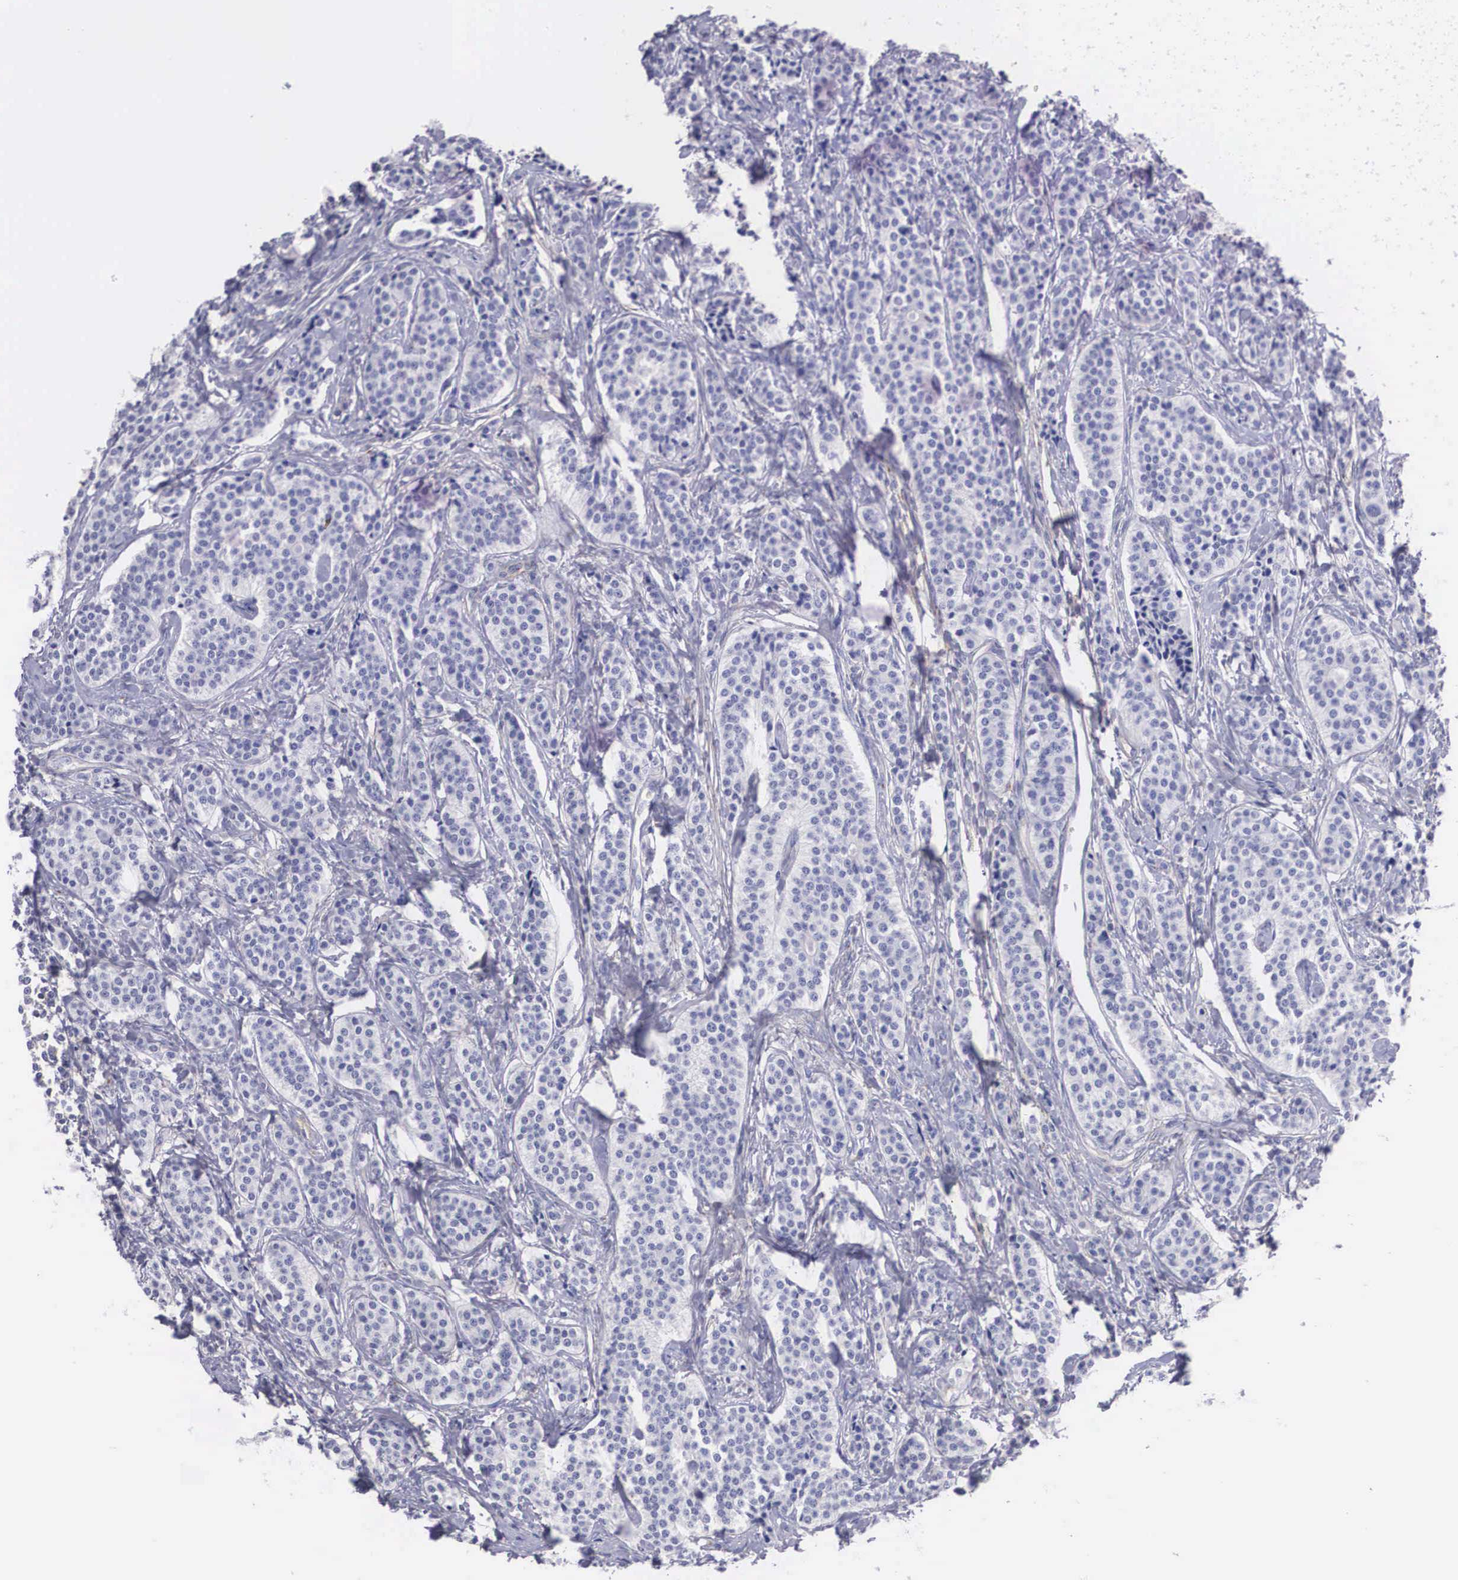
{"staining": {"intensity": "negative", "quantity": "none", "location": "none"}, "tissue": "carcinoid", "cell_type": "Tumor cells", "image_type": "cancer", "snomed": [{"axis": "morphology", "description": "Carcinoid, malignant, NOS"}, {"axis": "topography", "description": "Small intestine"}], "caption": "The image demonstrates no significant staining in tumor cells of malignant carcinoid.", "gene": "NR4A2", "patient": {"sex": "male", "age": 63}}